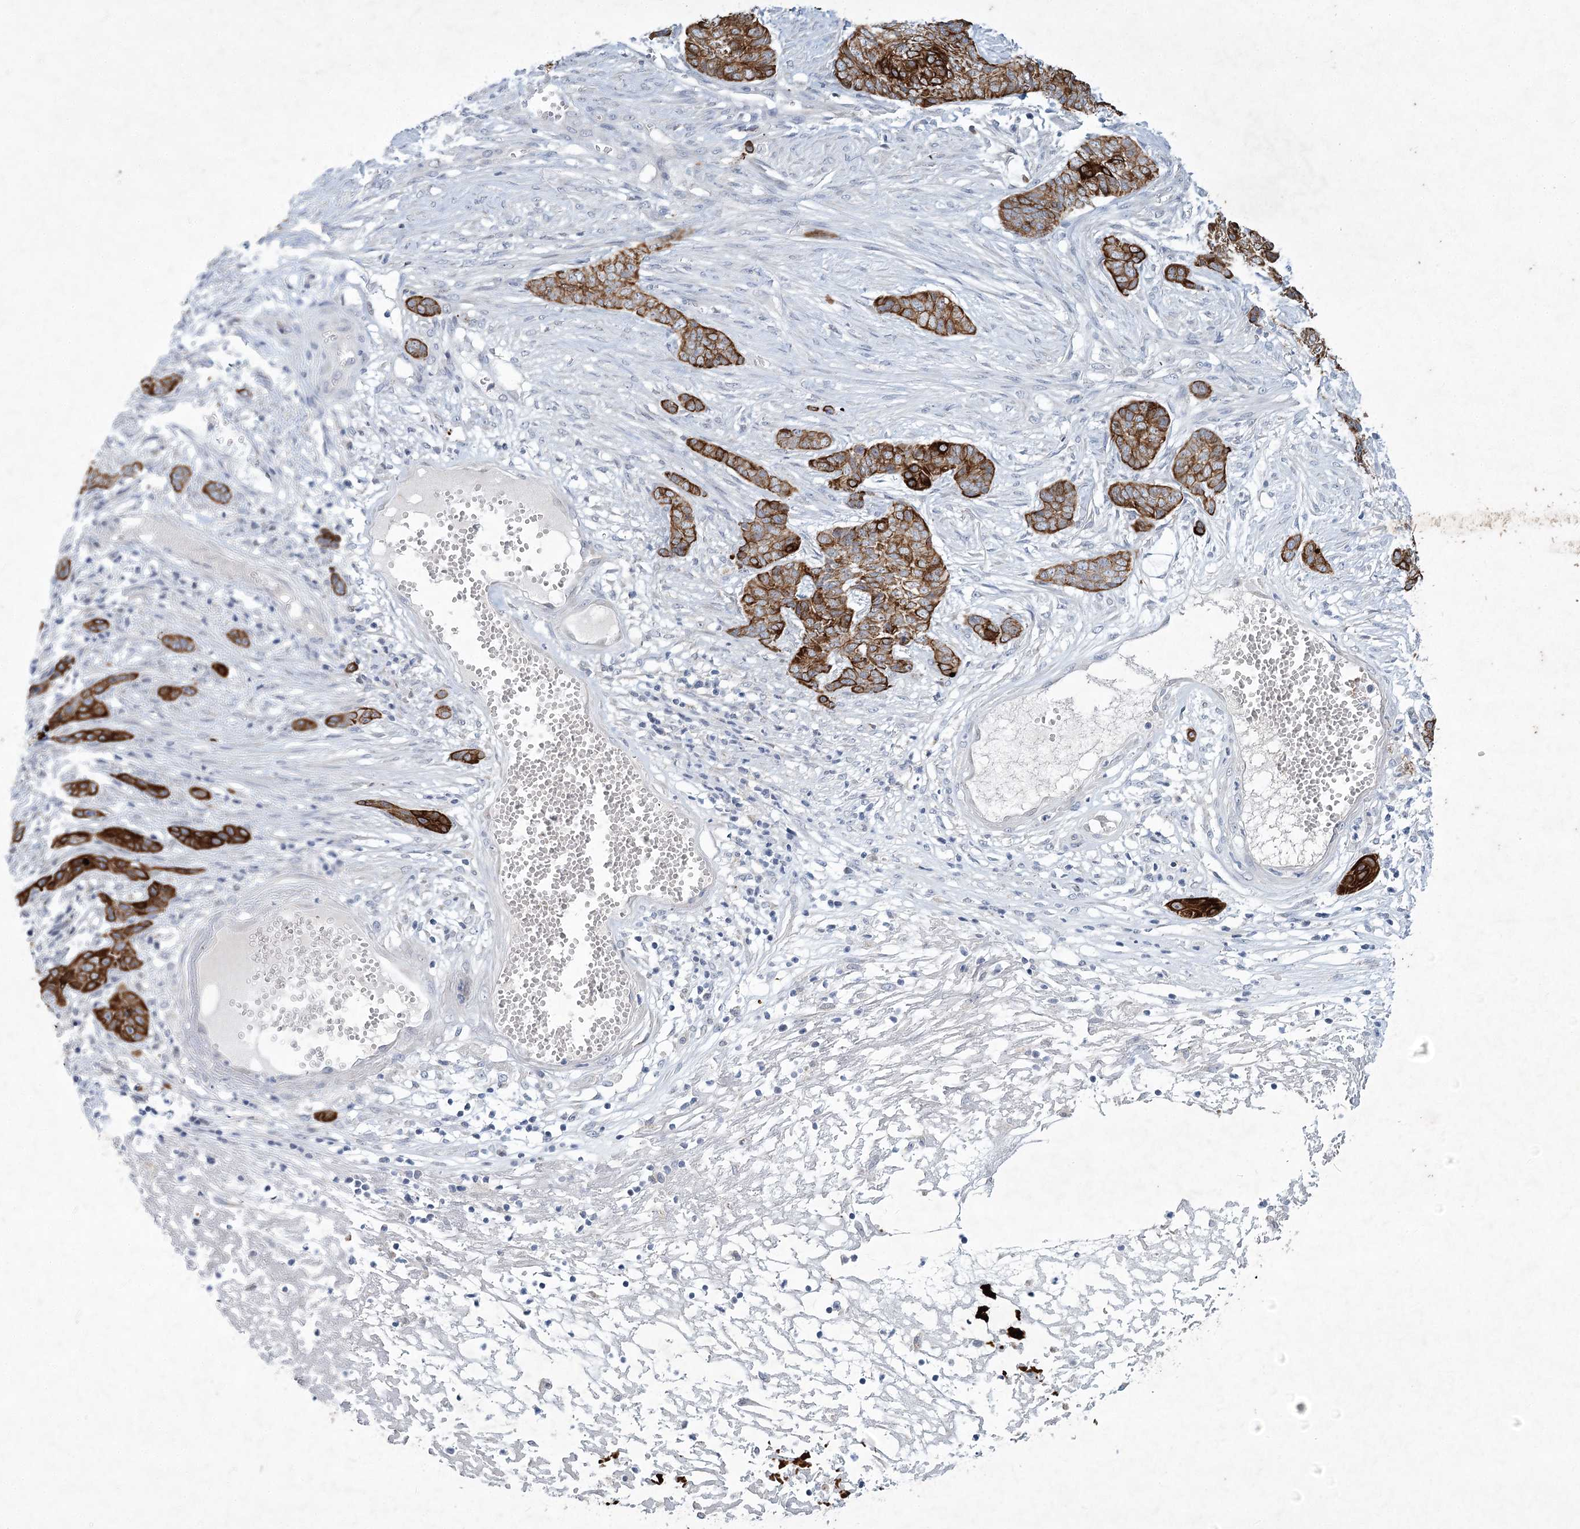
{"staining": {"intensity": "strong", "quantity": ">75%", "location": "cytoplasmic/membranous"}, "tissue": "skin cancer", "cell_type": "Tumor cells", "image_type": "cancer", "snomed": [{"axis": "morphology", "description": "Basal cell carcinoma"}, {"axis": "topography", "description": "Skin"}], "caption": "High-power microscopy captured an IHC image of basal cell carcinoma (skin), revealing strong cytoplasmic/membranous expression in about >75% of tumor cells. The staining was performed using DAB (3,3'-diaminobenzidine), with brown indicating positive protein expression. Nuclei are stained blue with hematoxylin.", "gene": "ABITRAM", "patient": {"sex": "female", "age": 64}}